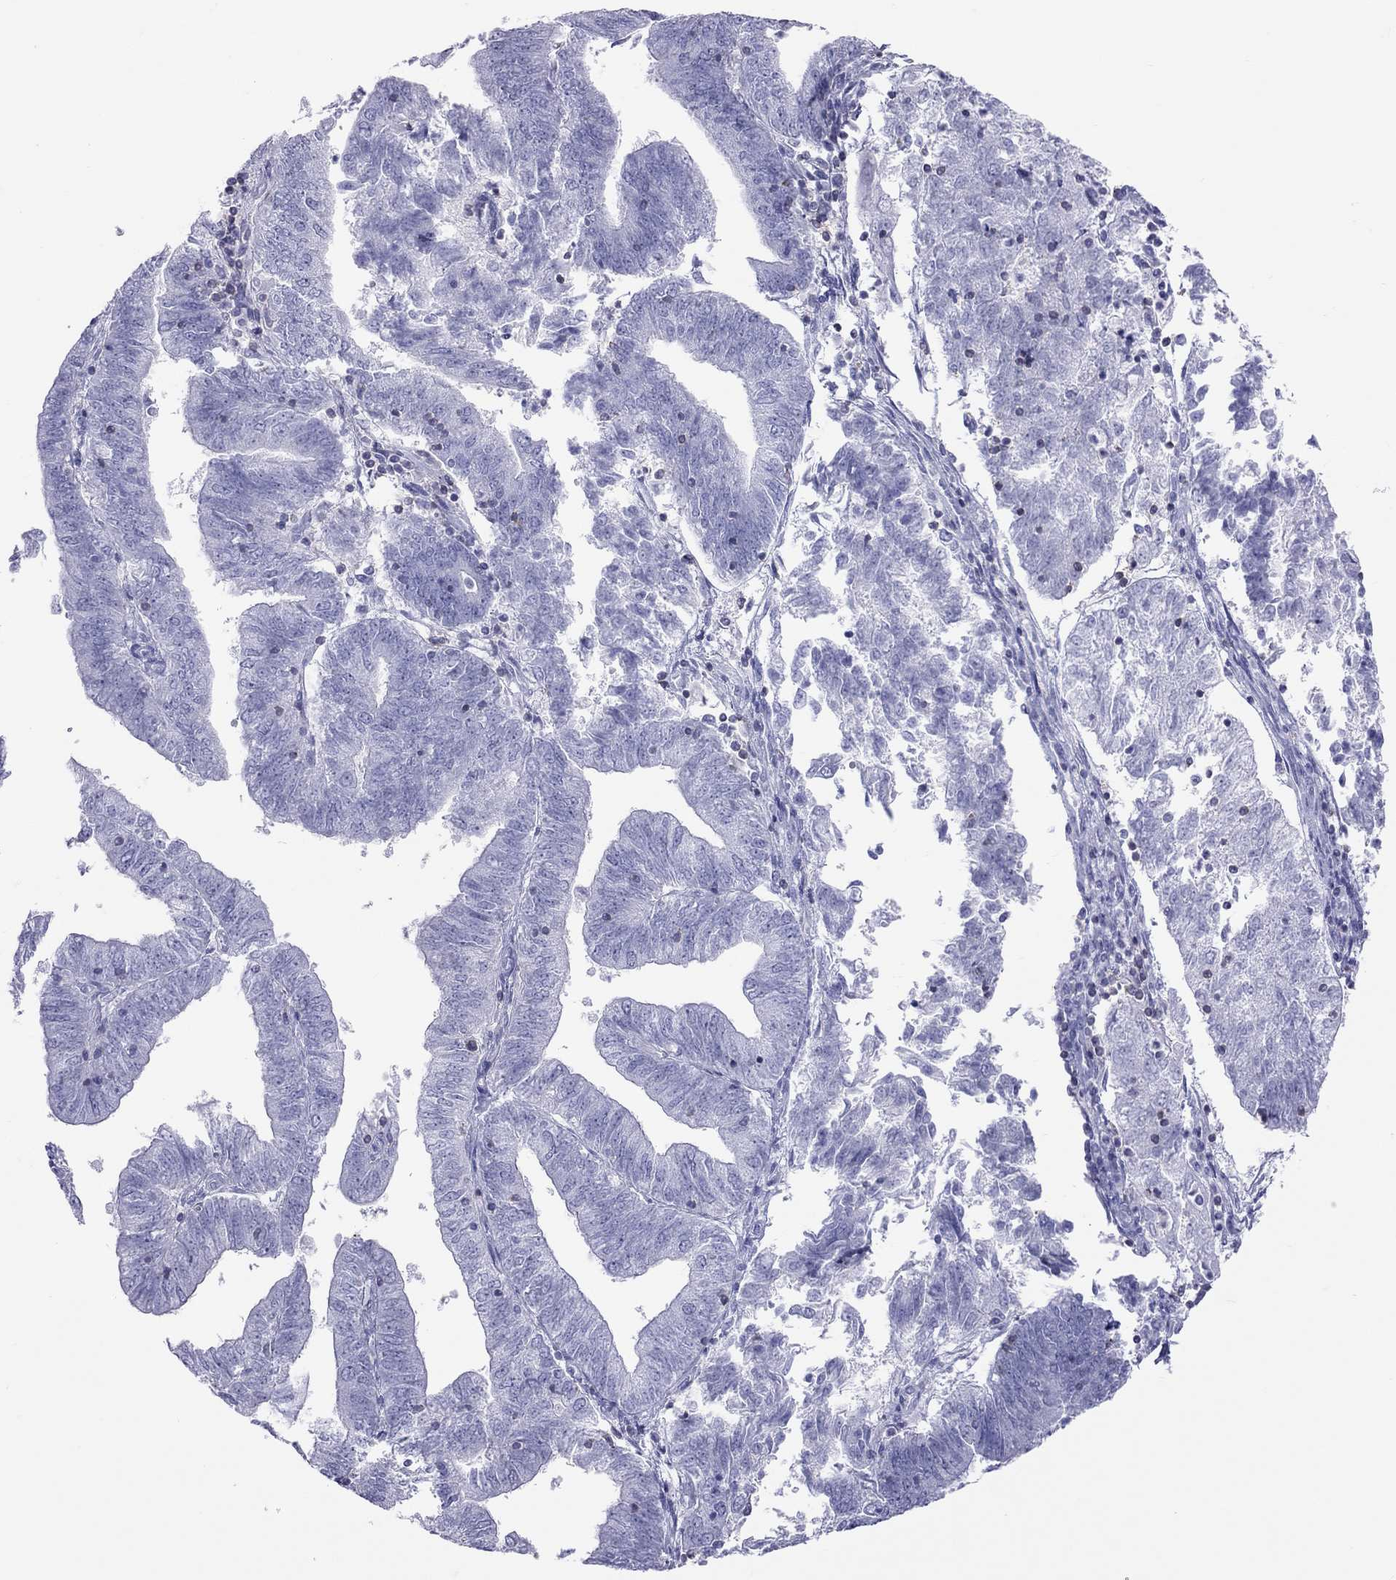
{"staining": {"intensity": "negative", "quantity": "none", "location": "none"}, "tissue": "endometrial cancer", "cell_type": "Tumor cells", "image_type": "cancer", "snomed": [{"axis": "morphology", "description": "Adenocarcinoma, NOS"}, {"axis": "topography", "description": "Endometrium"}], "caption": "Endometrial cancer (adenocarcinoma) was stained to show a protein in brown. There is no significant expression in tumor cells. (DAB (3,3'-diaminobenzidine) immunohistochemistry (IHC), high magnification).", "gene": "STAG3", "patient": {"sex": "female", "age": 82}}